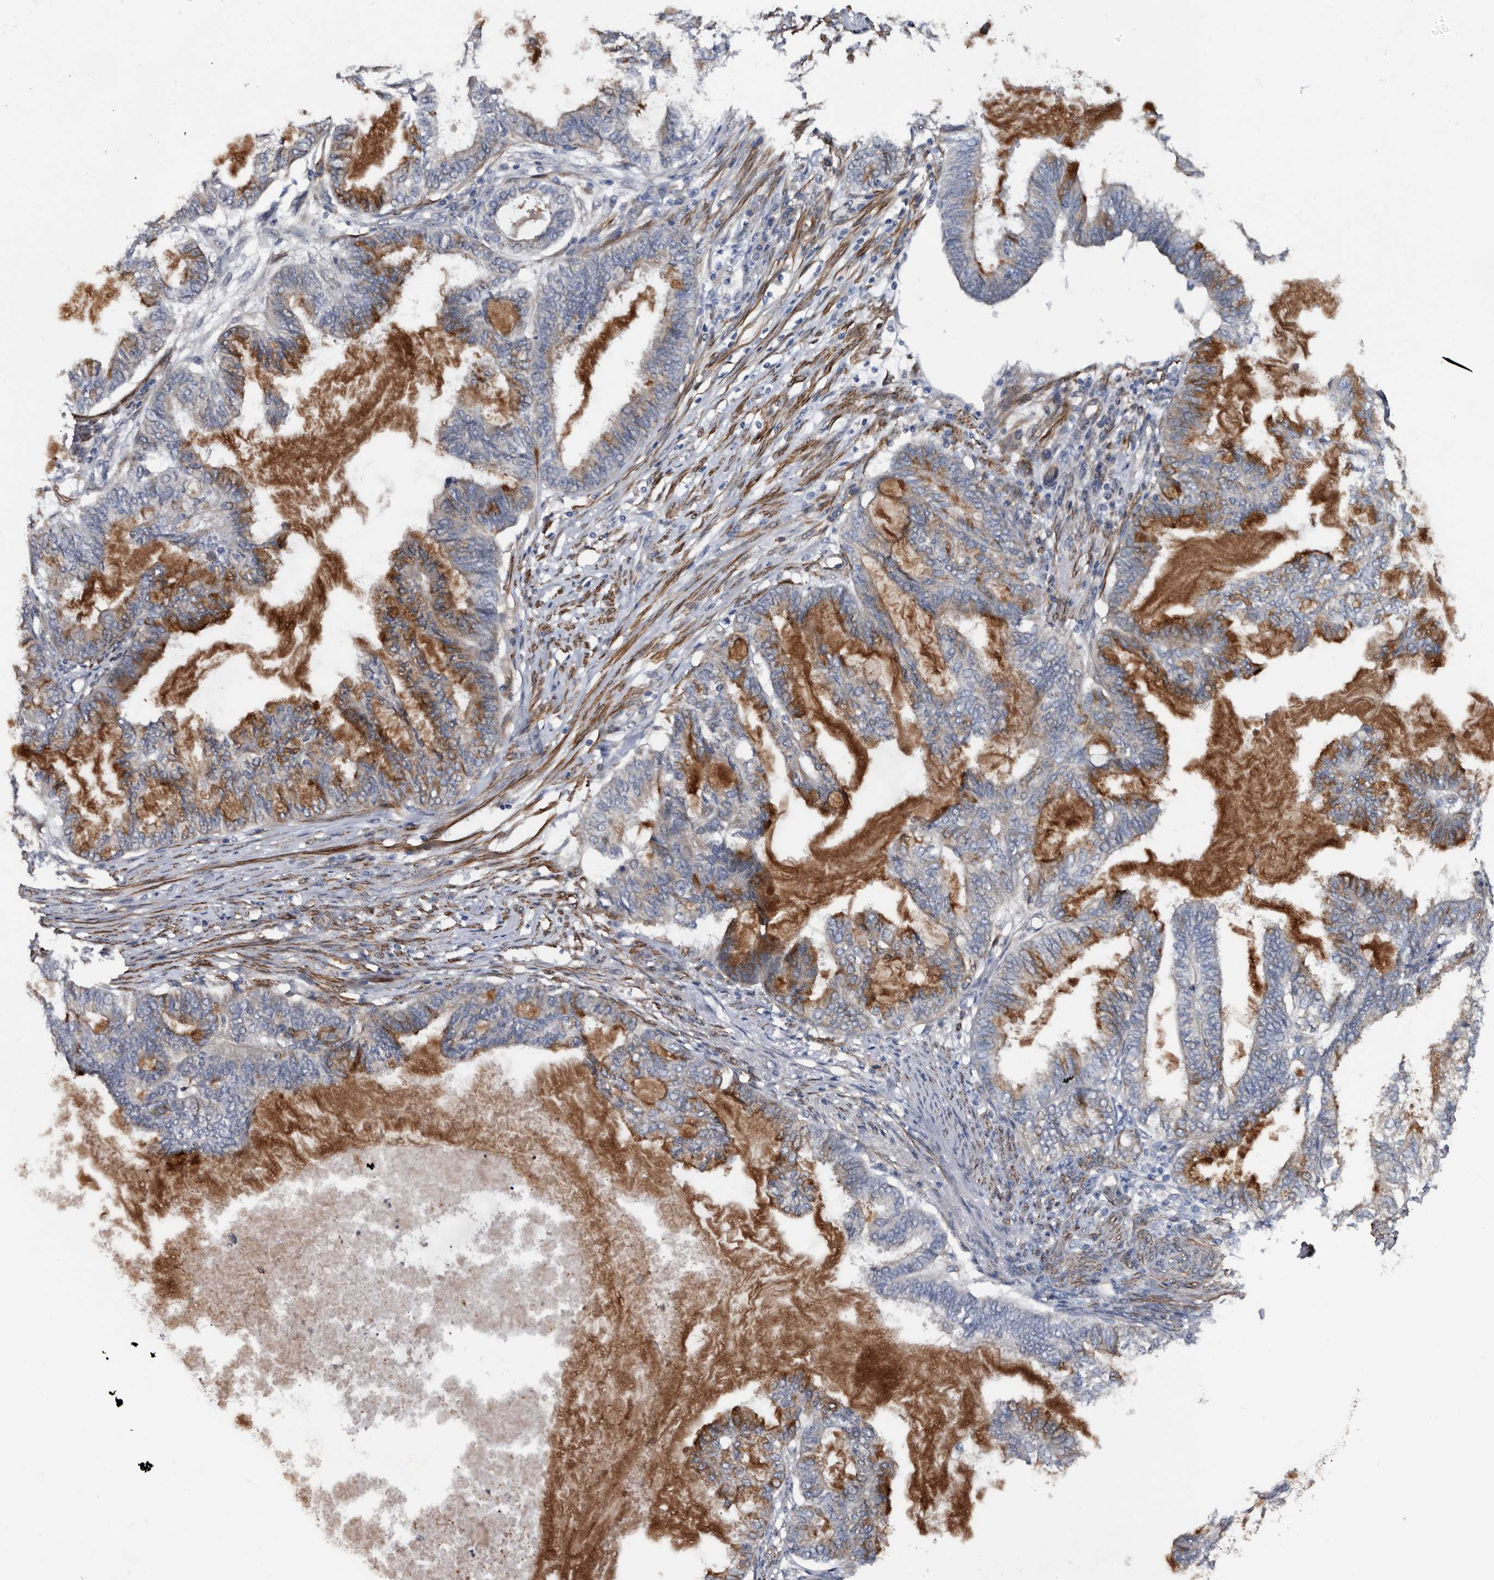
{"staining": {"intensity": "strong", "quantity": "25%-75%", "location": "cytoplasmic/membranous"}, "tissue": "endometrial cancer", "cell_type": "Tumor cells", "image_type": "cancer", "snomed": [{"axis": "morphology", "description": "Adenocarcinoma, NOS"}, {"axis": "topography", "description": "Endometrium"}], "caption": "The immunohistochemical stain highlights strong cytoplasmic/membranous expression in tumor cells of endometrial cancer (adenocarcinoma) tissue.", "gene": "IARS1", "patient": {"sex": "female", "age": 86}}